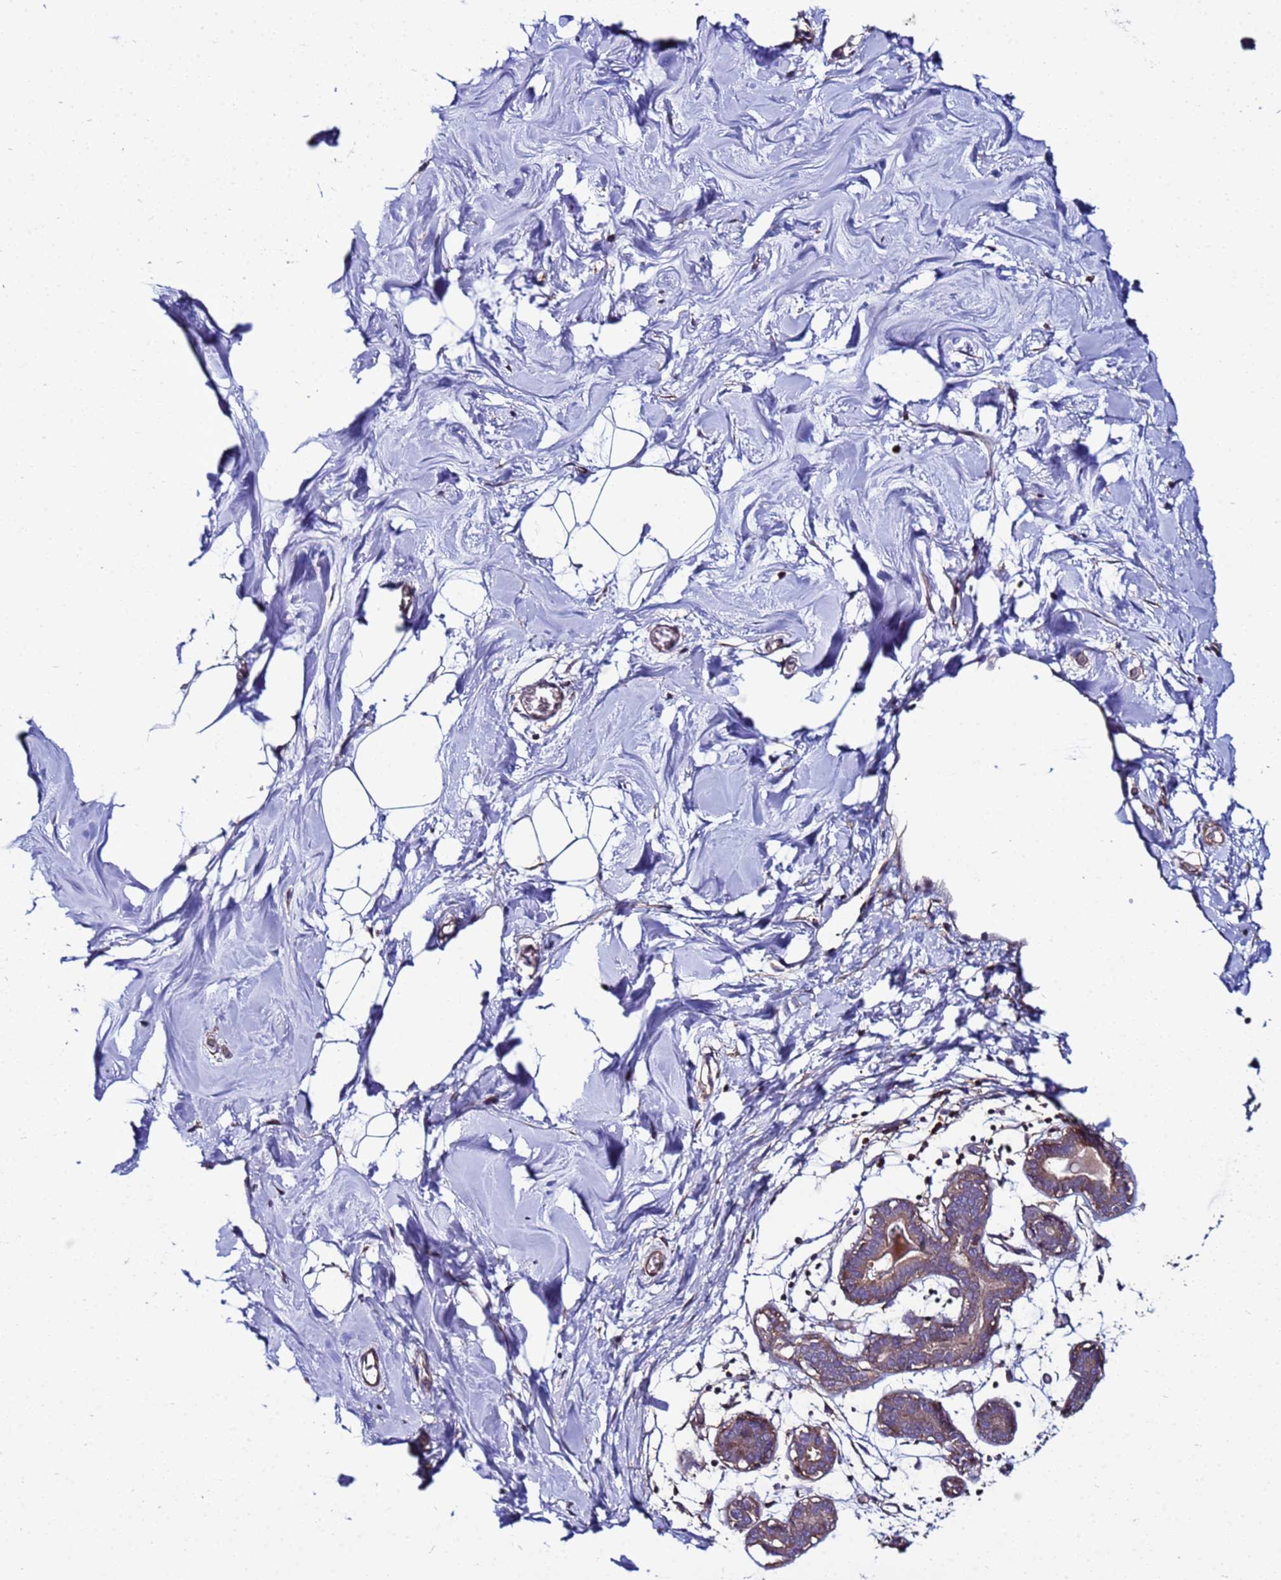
{"staining": {"intensity": "negative", "quantity": "none", "location": "none"}, "tissue": "breast", "cell_type": "Adipocytes", "image_type": "normal", "snomed": [{"axis": "morphology", "description": "Normal tissue, NOS"}, {"axis": "topography", "description": "Breast"}], "caption": "This is an IHC micrograph of normal breast. There is no staining in adipocytes.", "gene": "STK38L", "patient": {"sex": "female", "age": 27}}